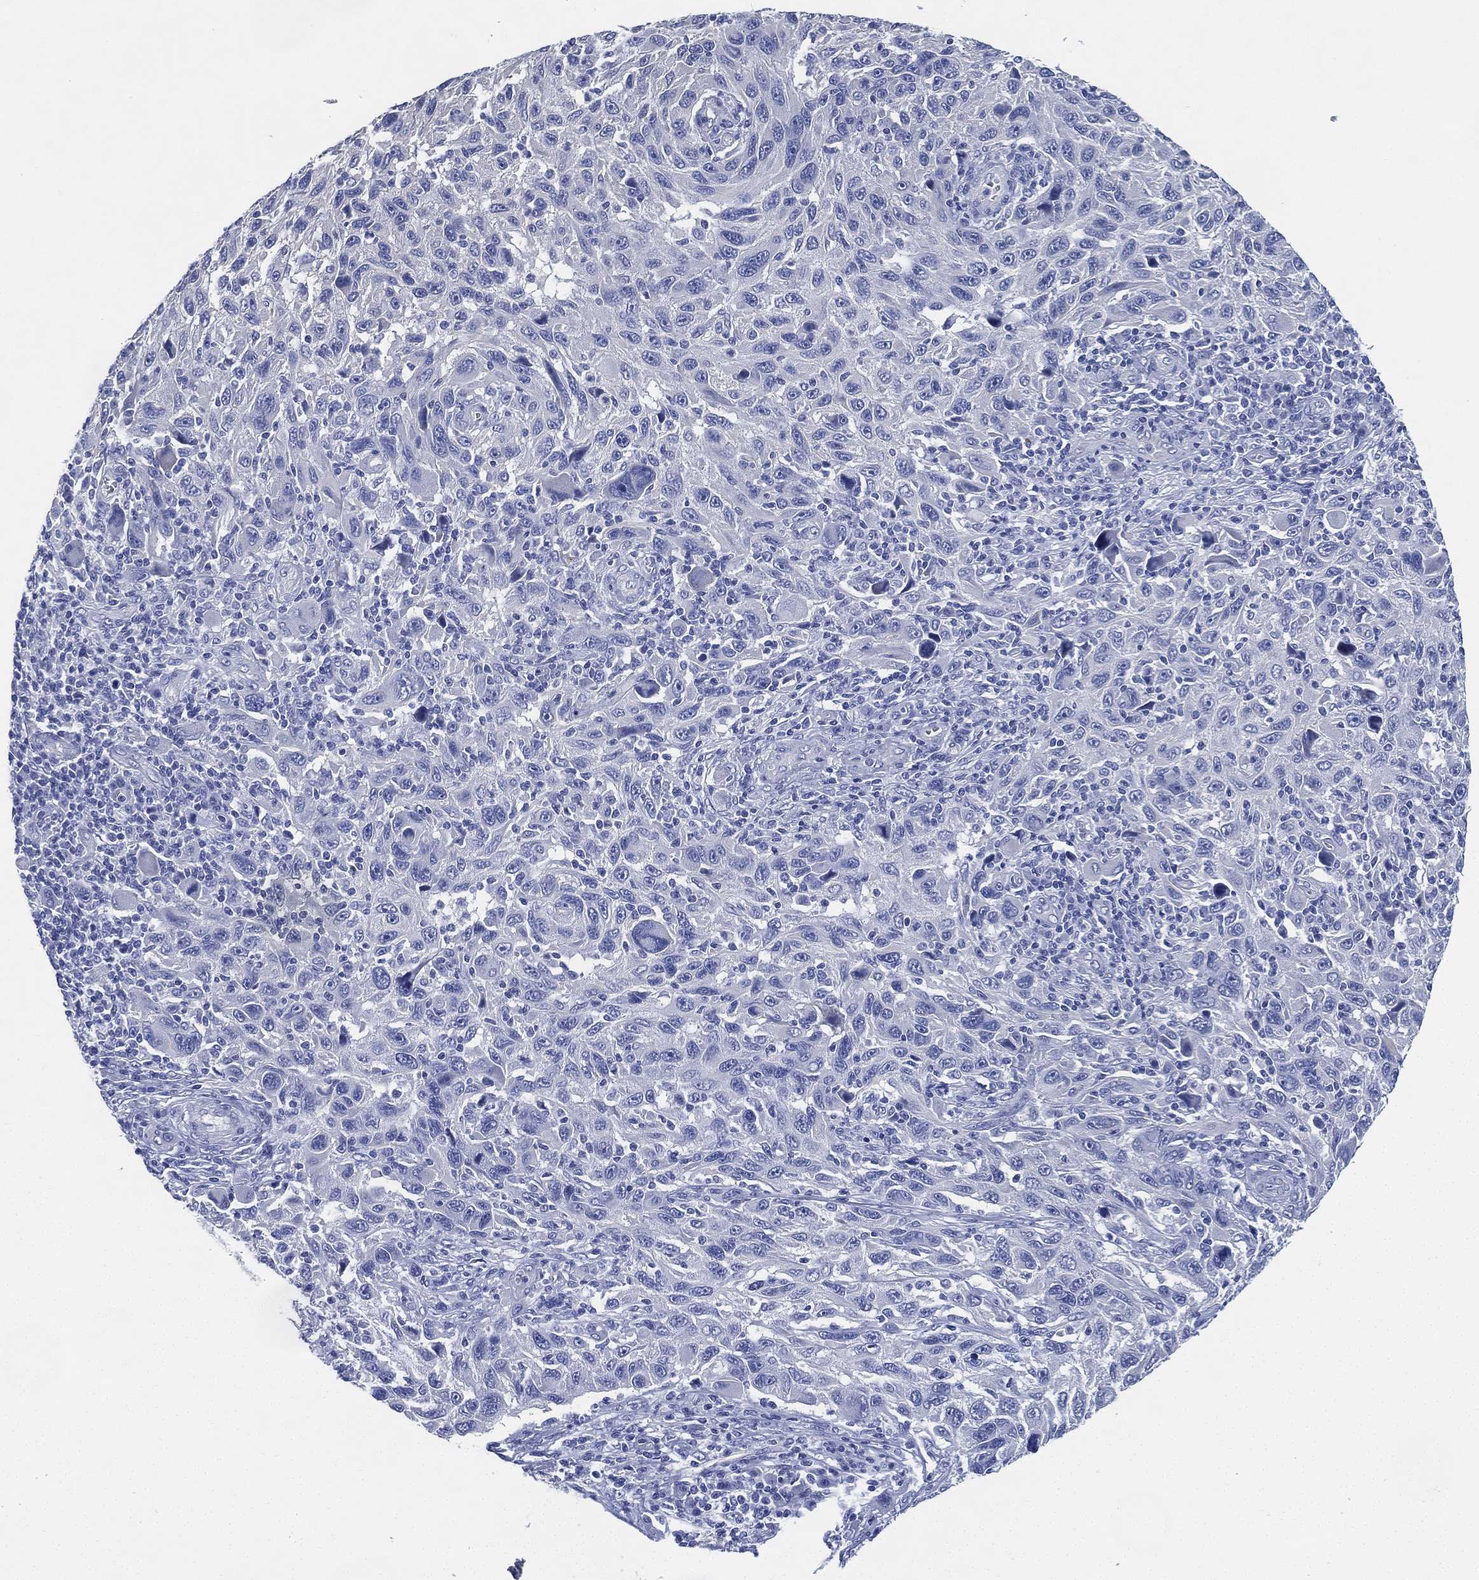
{"staining": {"intensity": "negative", "quantity": "none", "location": "none"}, "tissue": "melanoma", "cell_type": "Tumor cells", "image_type": "cancer", "snomed": [{"axis": "morphology", "description": "Malignant melanoma, NOS"}, {"axis": "topography", "description": "Skin"}], "caption": "The micrograph exhibits no significant expression in tumor cells of melanoma.", "gene": "CCDC70", "patient": {"sex": "male", "age": 53}}